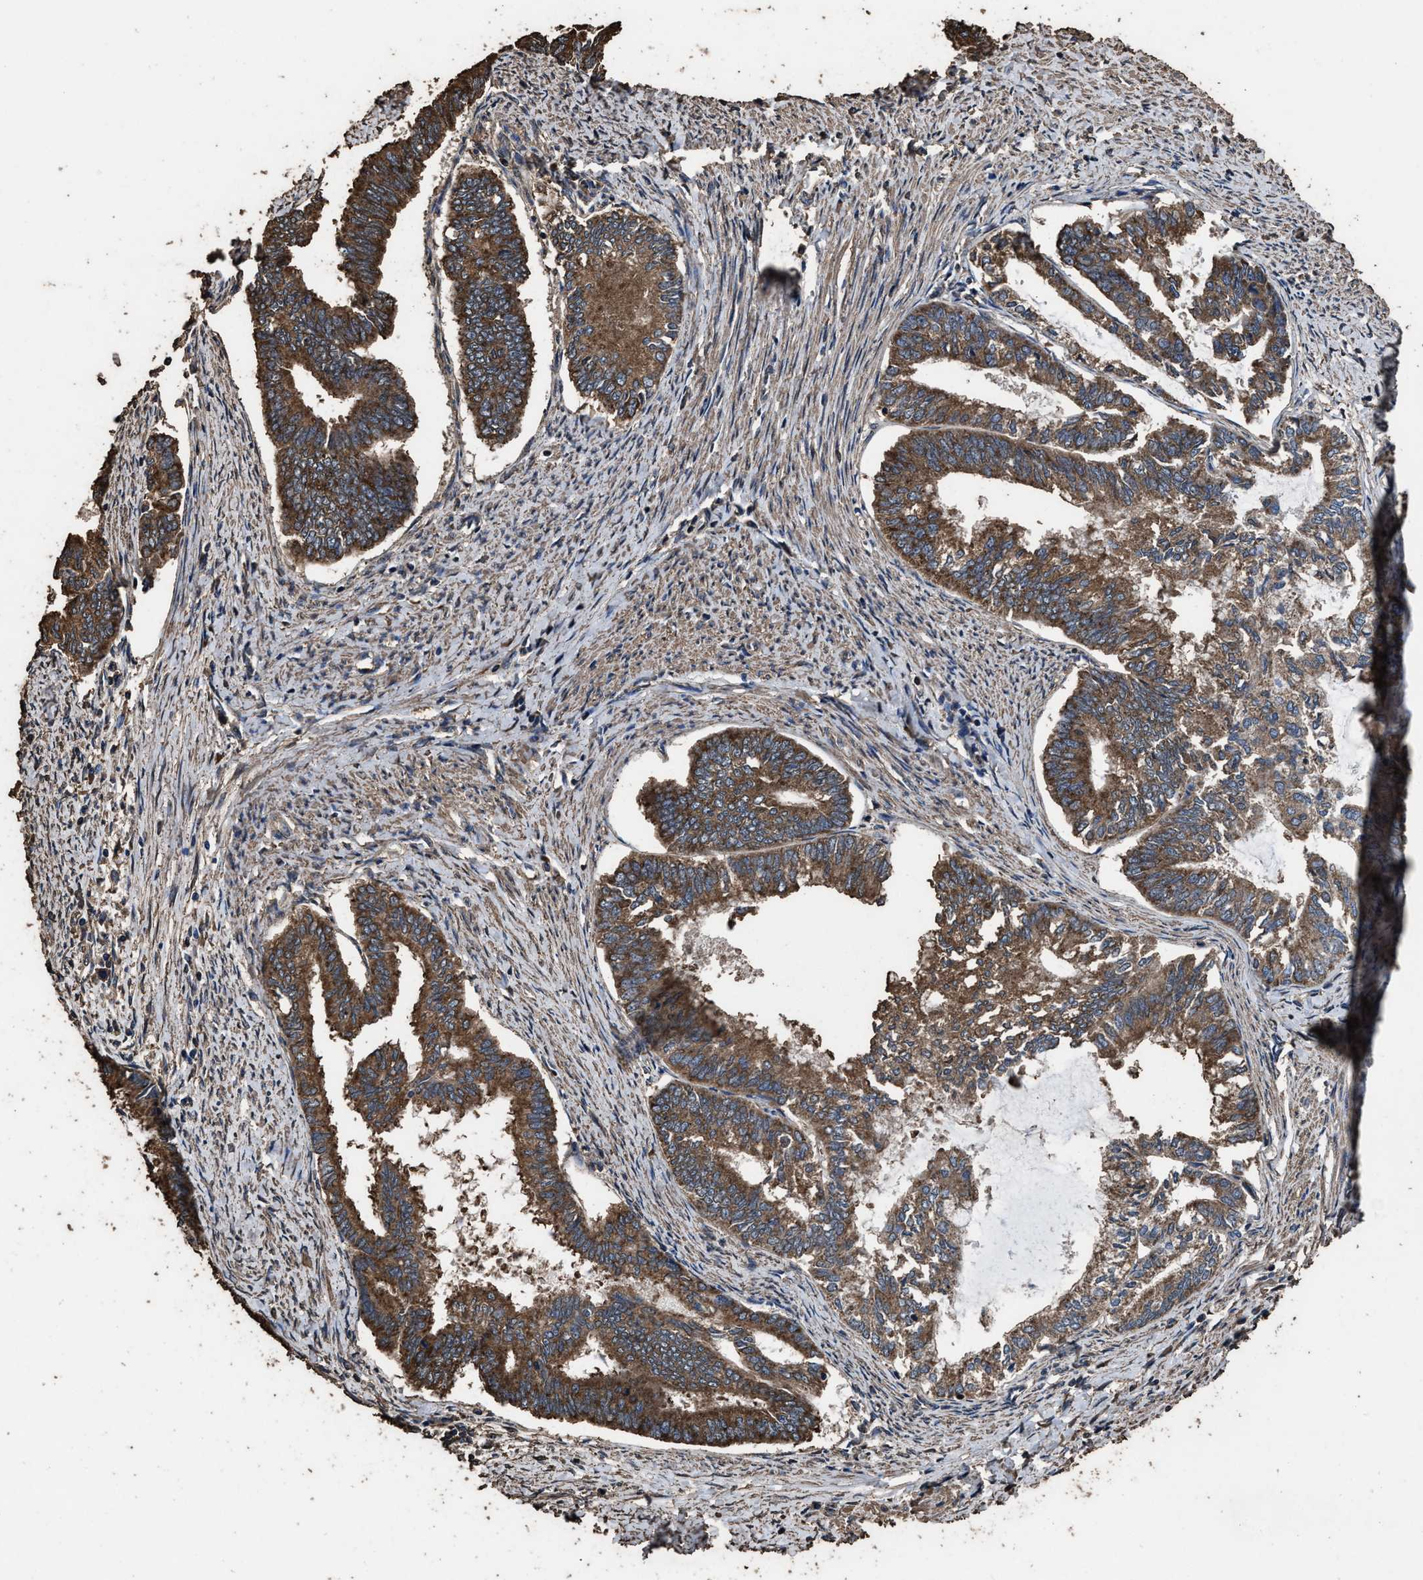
{"staining": {"intensity": "strong", "quantity": ">75%", "location": "cytoplasmic/membranous"}, "tissue": "endometrial cancer", "cell_type": "Tumor cells", "image_type": "cancer", "snomed": [{"axis": "morphology", "description": "Adenocarcinoma, NOS"}, {"axis": "topography", "description": "Endometrium"}], "caption": "Immunohistochemical staining of endometrial cancer (adenocarcinoma) reveals strong cytoplasmic/membranous protein staining in about >75% of tumor cells.", "gene": "ZMYND19", "patient": {"sex": "female", "age": 86}}